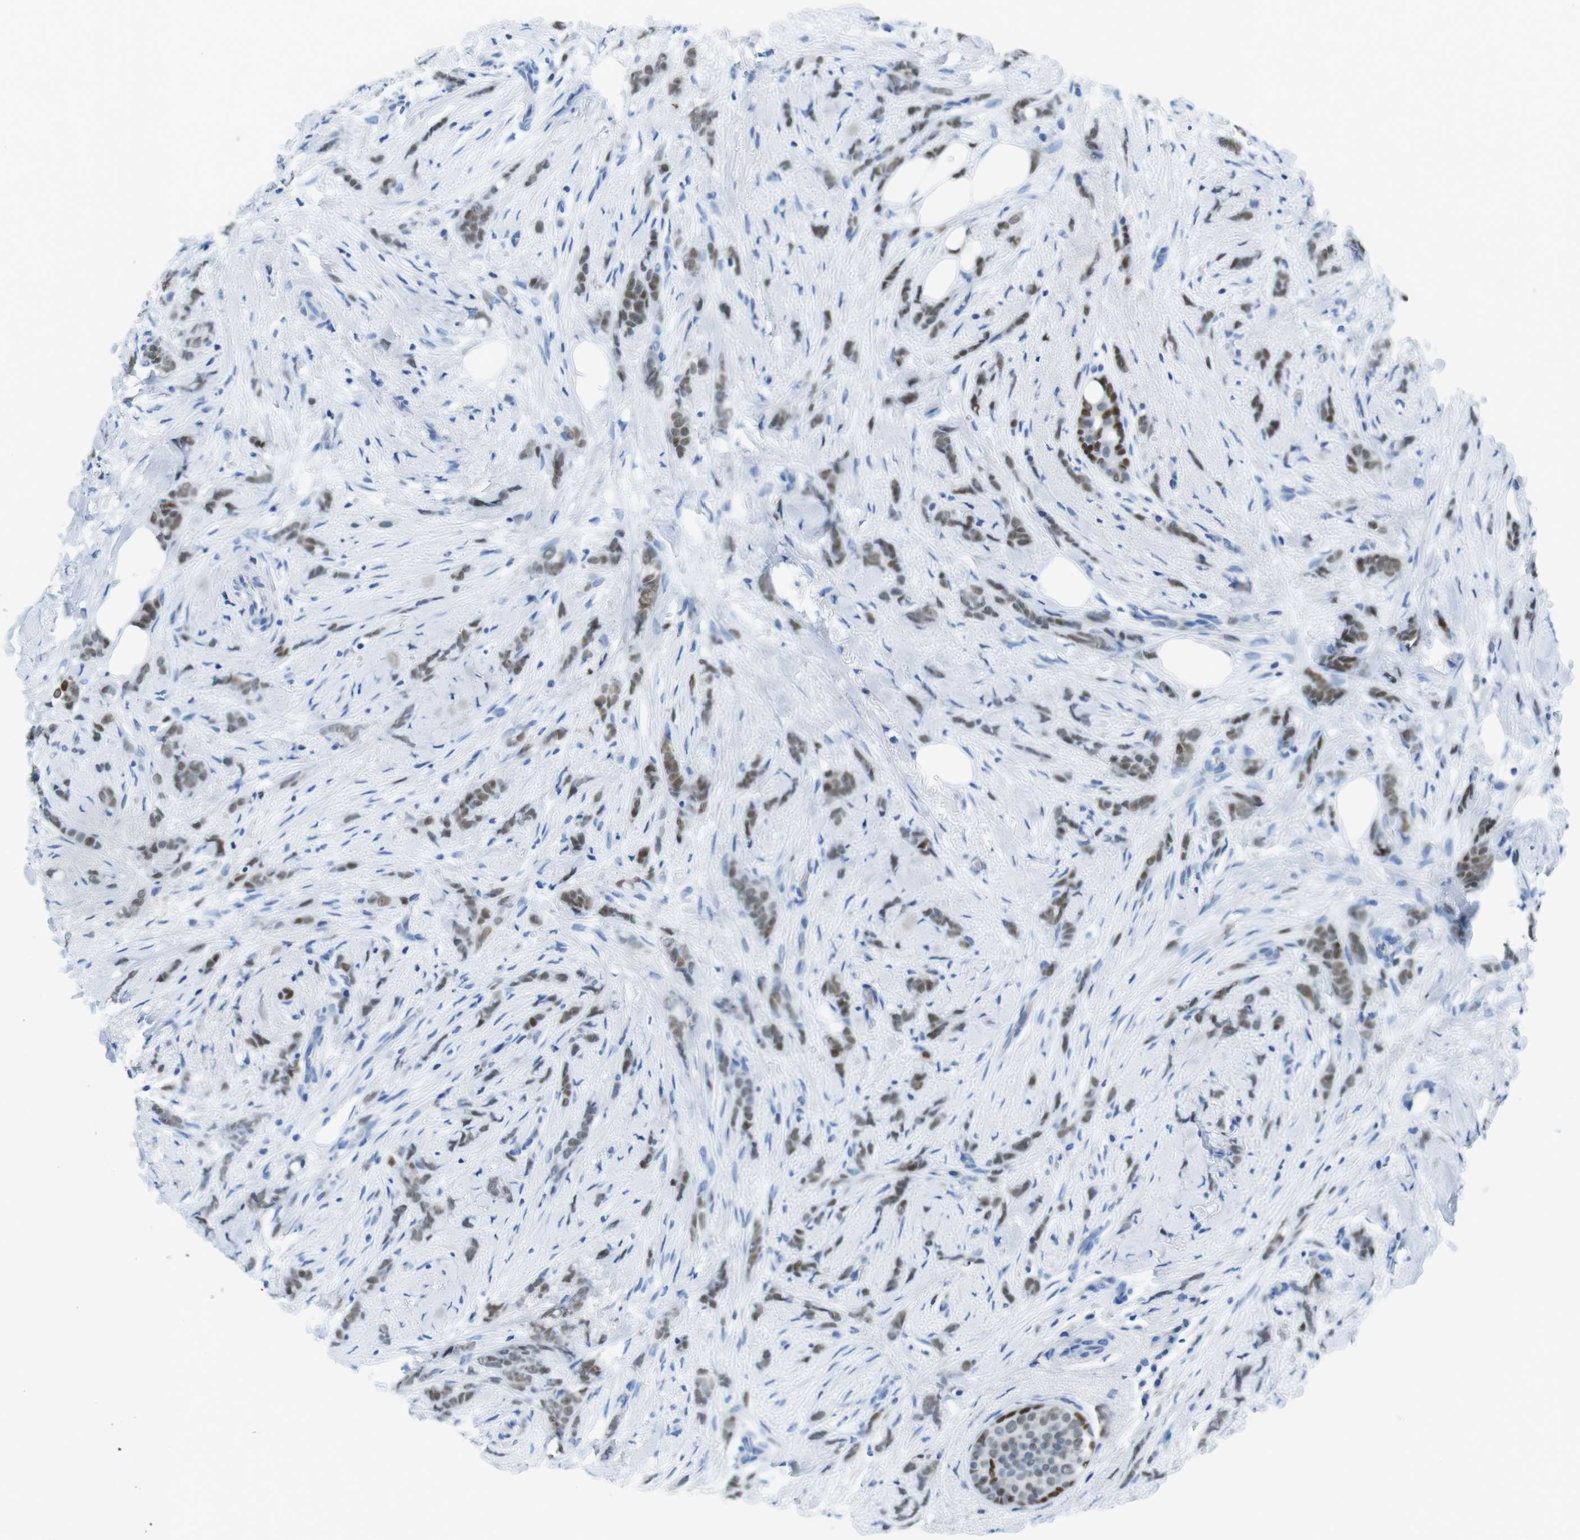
{"staining": {"intensity": "moderate", "quantity": ">75%", "location": "nuclear"}, "tissue": "breast cancer", "cell_type": "Tumor cells", "image_type": "cancer", "snomed": [{"axis": "morphology", "description": "Lobular carcinoma, in situ"}, {"axis": "morphology", "description": "Lobular carcinoma"}, {"axis": "topography", "description": "Breast"}], "caption": "IHC of human breast cancer demonstrates medium levels of moderate nuclear positivity in about >75% of tumor cells.", "gene": "TFAP2C", "patient": {"sex": "female", "age": 41}}